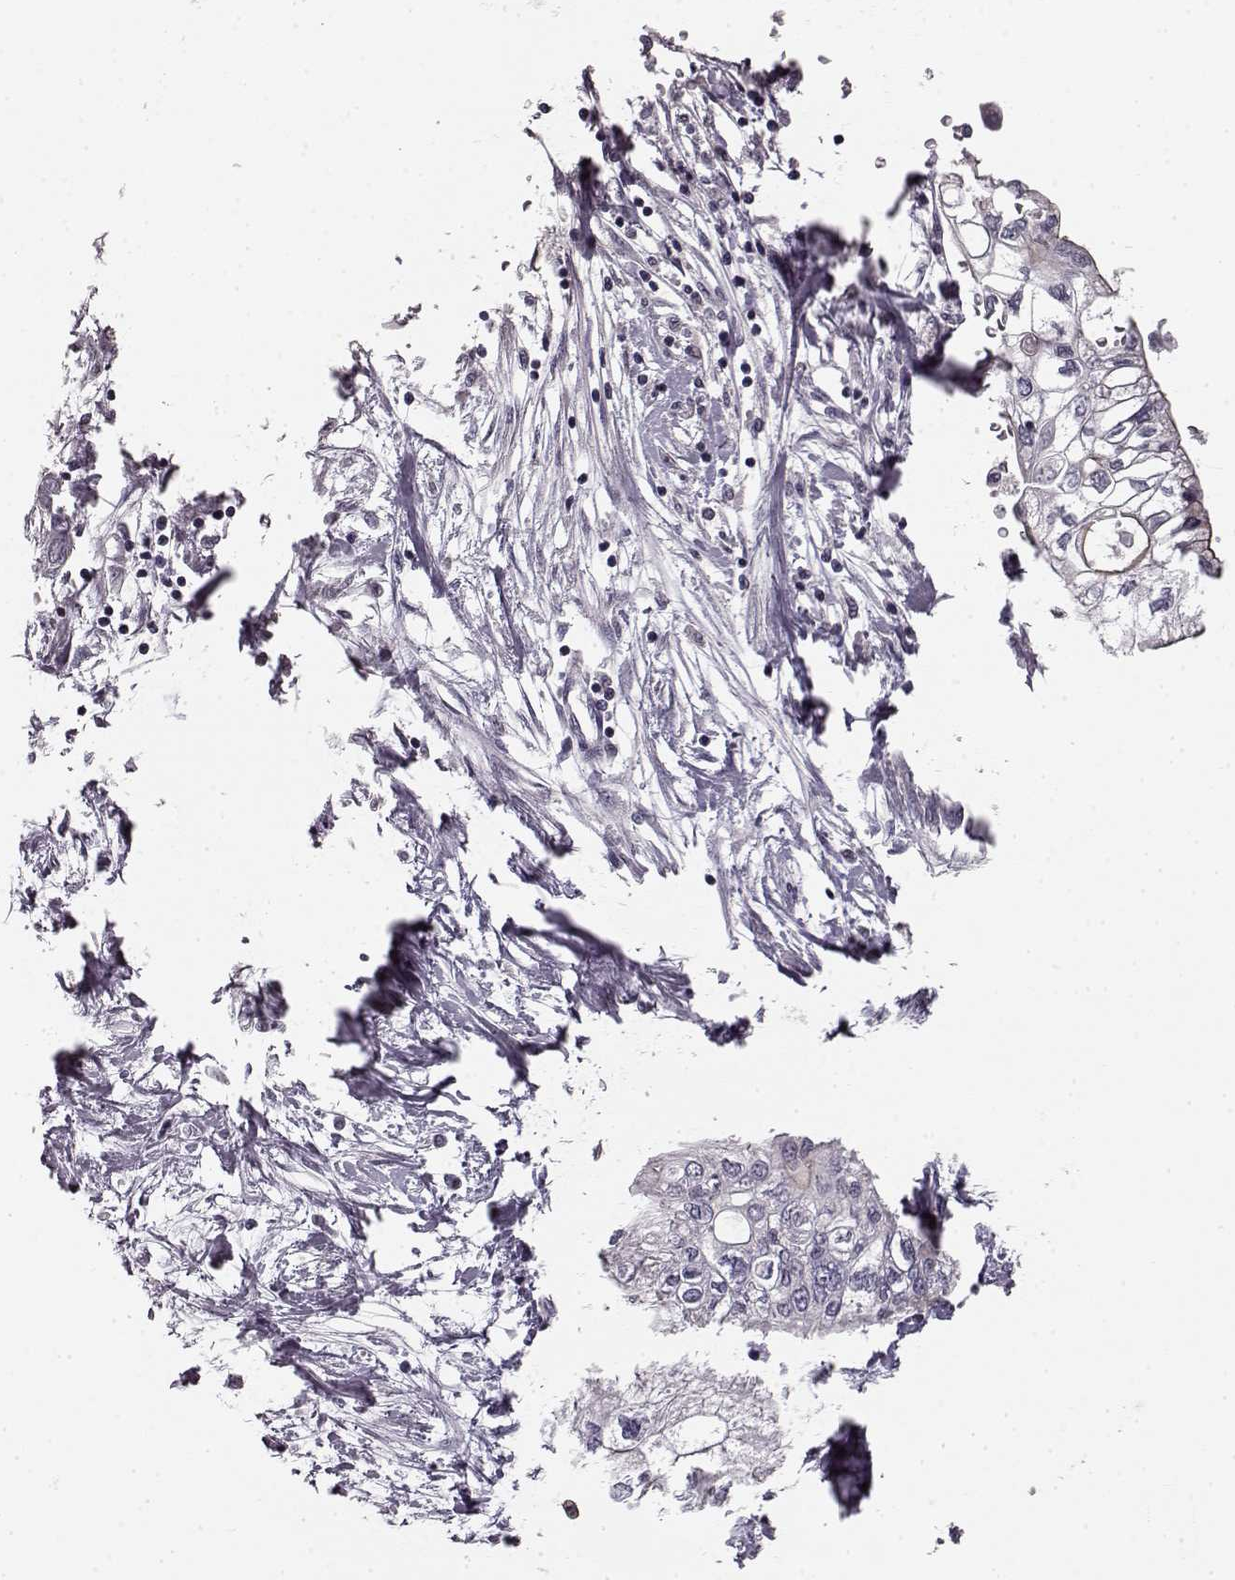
{"staining": {"intensity": "negative", "quantity": "none", "location": "none"}, "tissue": "pancreatic cancer", "cell_type": "Tumor cells", "image_type": "cancer", "snomed": [{"axis": "morphology", "description": "Adenocarcinoma, NOS"}, {"axis": "topography", "description": "Pancreas"}], "caption": "There is no significant expression in tumor cells of adenocarcinoma (pancreatic).", "gene": "CHIT1", "patient": {"sex": "female", "age": 77}}